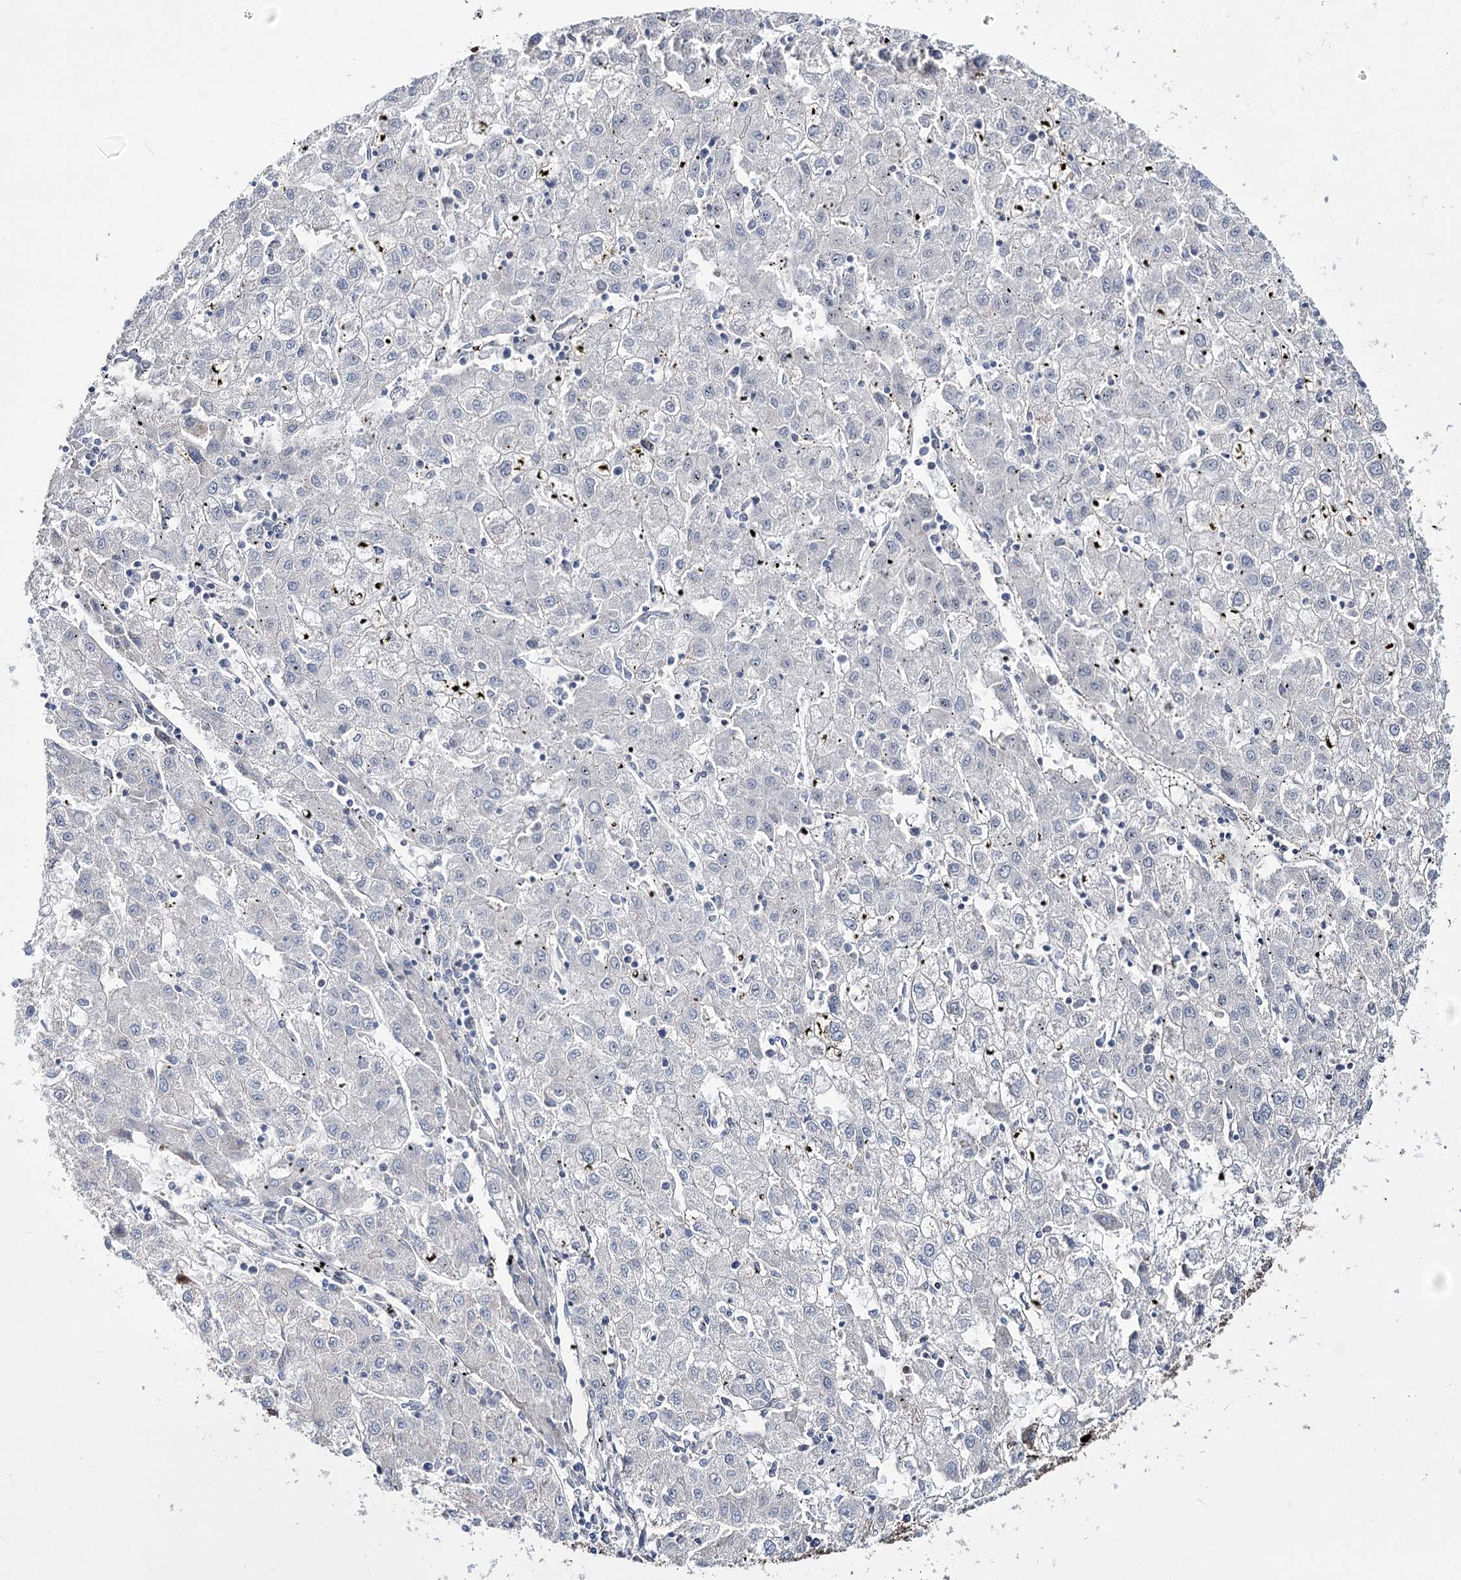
{"staining": {"intensity": "negative", "quantity": "none", "location": "none"}, "tissue": "liver cancer", "cell_type": "Tumor cells", "image_type": "cancer", "snomed": [{"axis": "morphology", "description": "Carcinoma, Hepatocellular, NOS"}, {"axis": "topography", "description": "Liver"}], "caption": "Immunohistochemistry of hepatocellular carcinoma (liver) displays no expression in tumor cells. Nuclei are stained in blue.", "gene": "OSBPL5", "patient": {"sex": "male", "age": 72}}